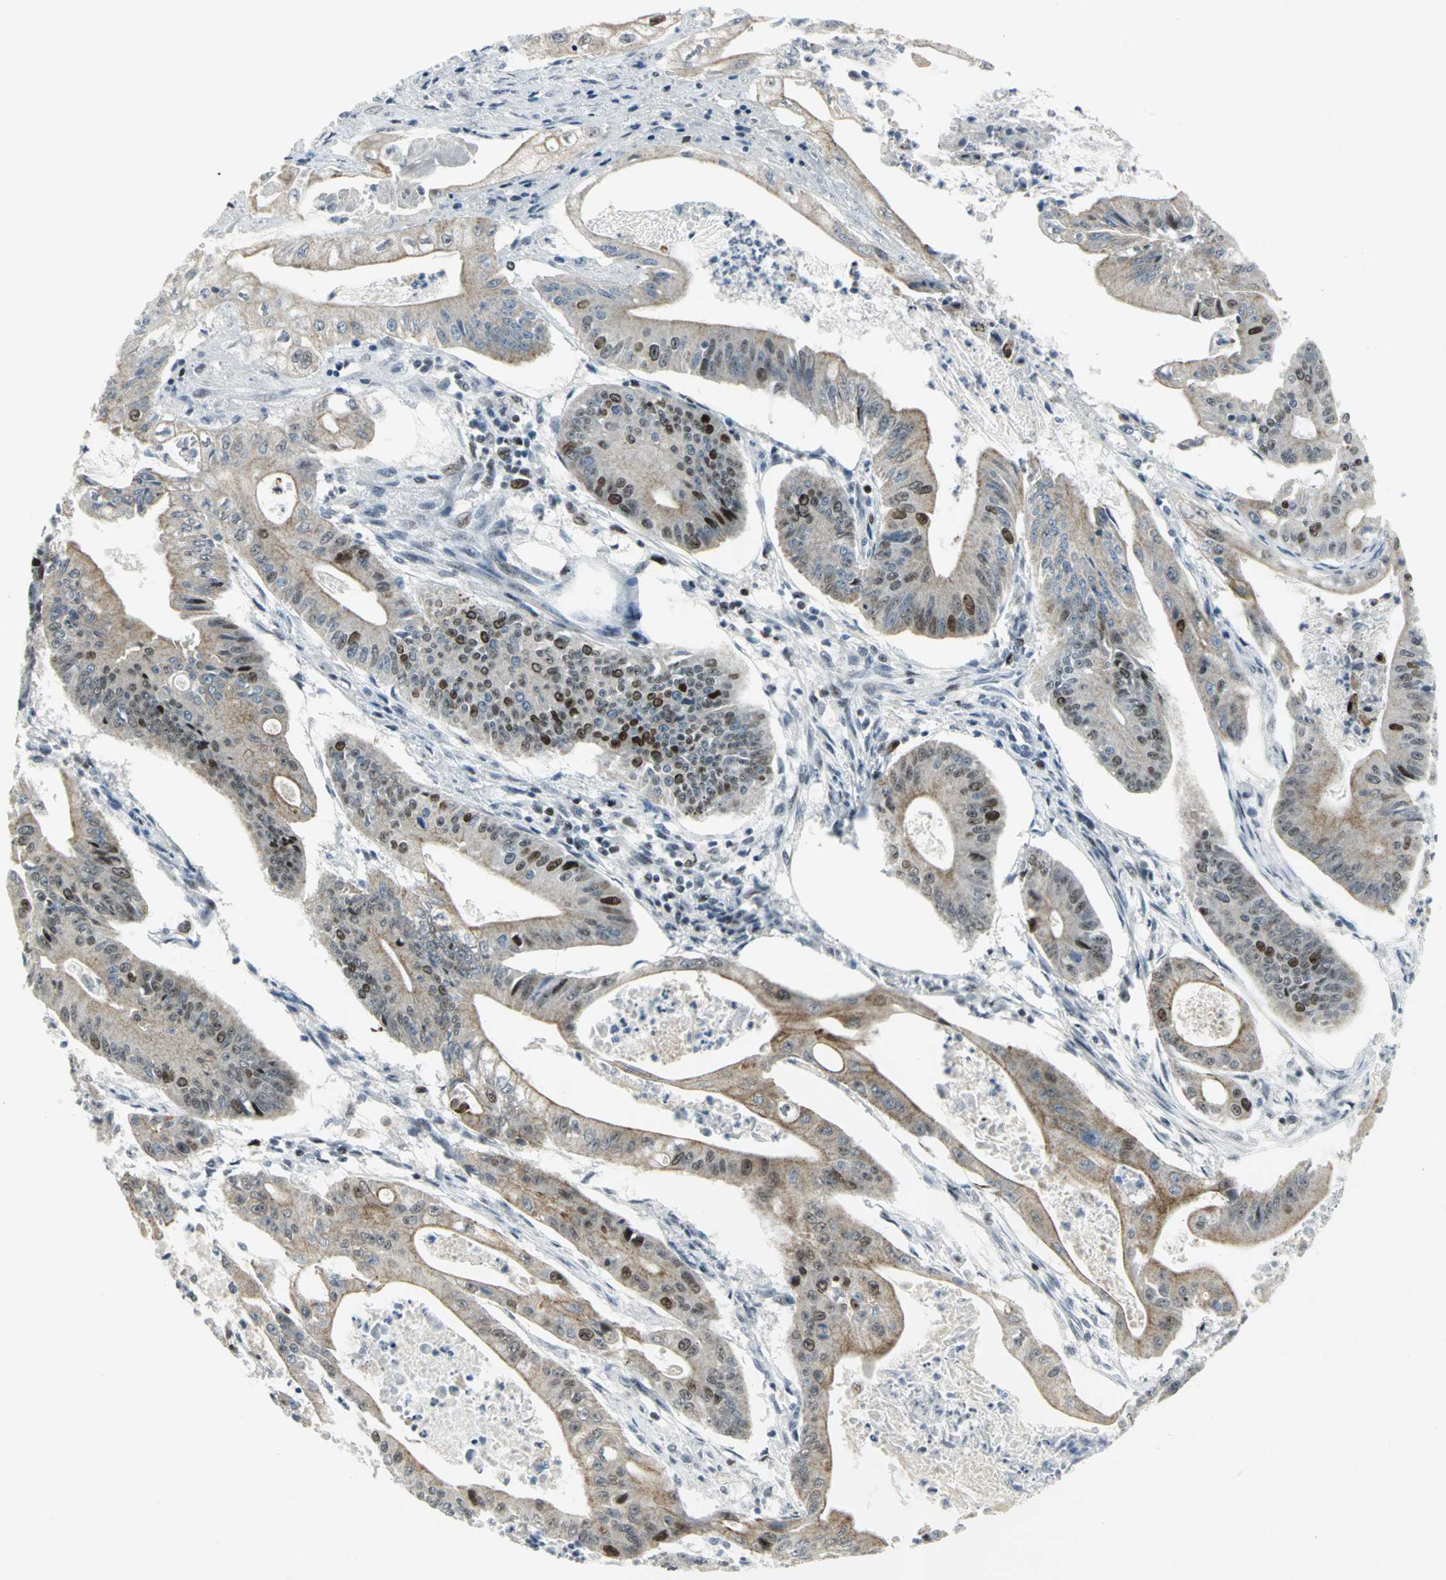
{"staining": {"intensity": "moderate", "quantity": "25%-75%", "location": "nuclear"}, "tissue": "pancreatic cancer", "cell_type": "Tumor cells", "image_type": "cancer", "snomed": [{"axis": "morphology", "description": "Normal tissue, NOS"}, {"axis": "topography", "description": "Lymph node"}], "caption": "Moderate nuclear staining for a protein is present in about 25%-75% of tumor cells of pancreatic cancer using IHC.", "gene": "RPA1", "patient": {"sex": "male", "age": 62}}